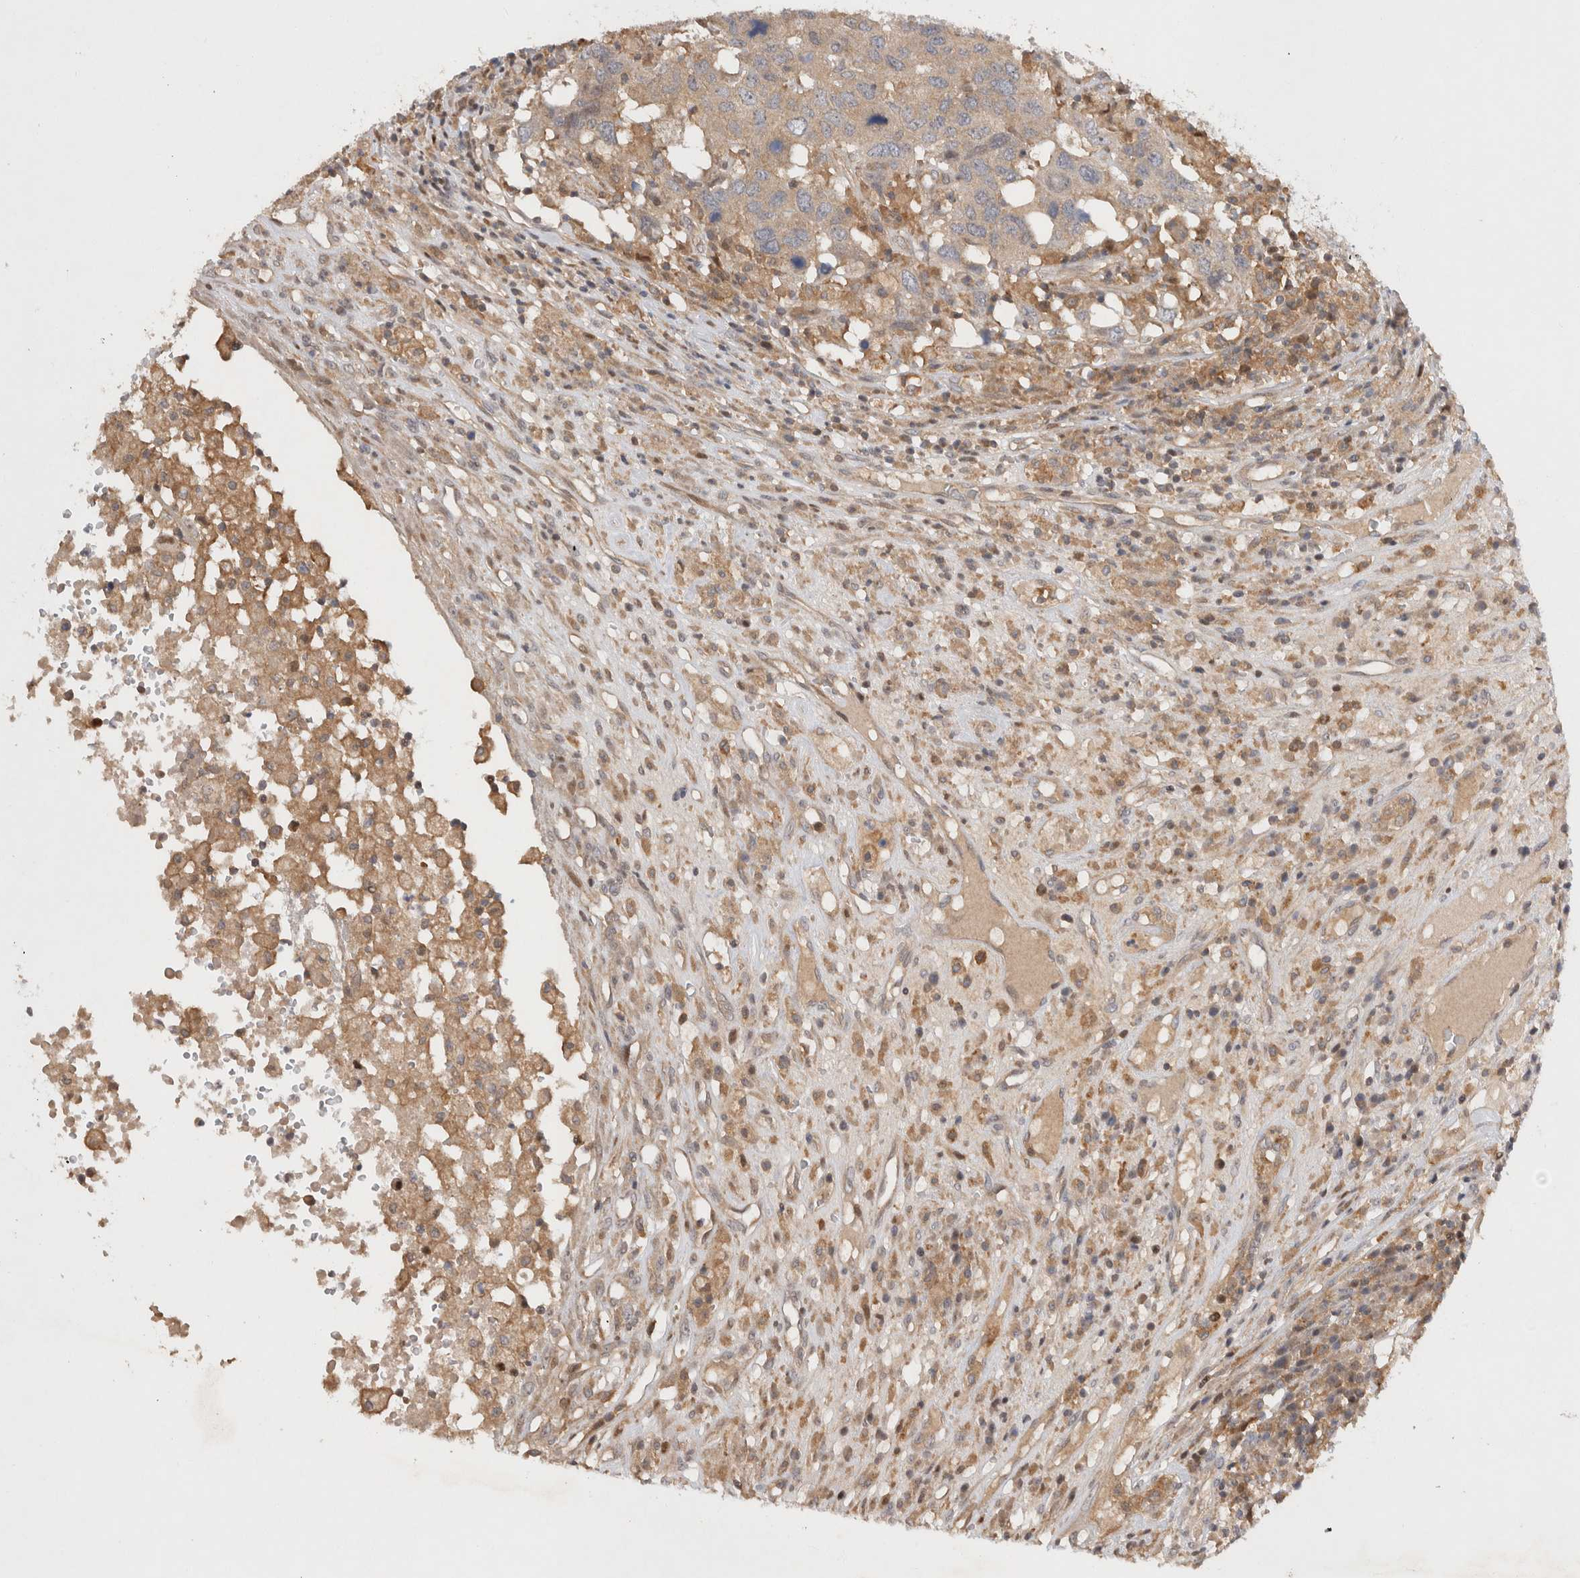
{"staining": {"intensity": "weak", "quantity": "<25%", "location": "cytoplasmic/membranous"}, "tissue": "head and neck cancer", "cell_type": "Tumor cells", "image_type": "cancer", "snomed": [{"axis": "morphology", "description": "Squamous cell carcinoma, NOS"}, {"axis": "topography", "description": "Head-Neck"}], "caption": "An immunohistochemistry histopathology image of squamous cell carcinoma (head and neck) is shown. There is no staining in tumor cells of squamous cell carcinoma (head and neck).", "gene": "HTT", "patient": {"sex": "male", "age": 66}}